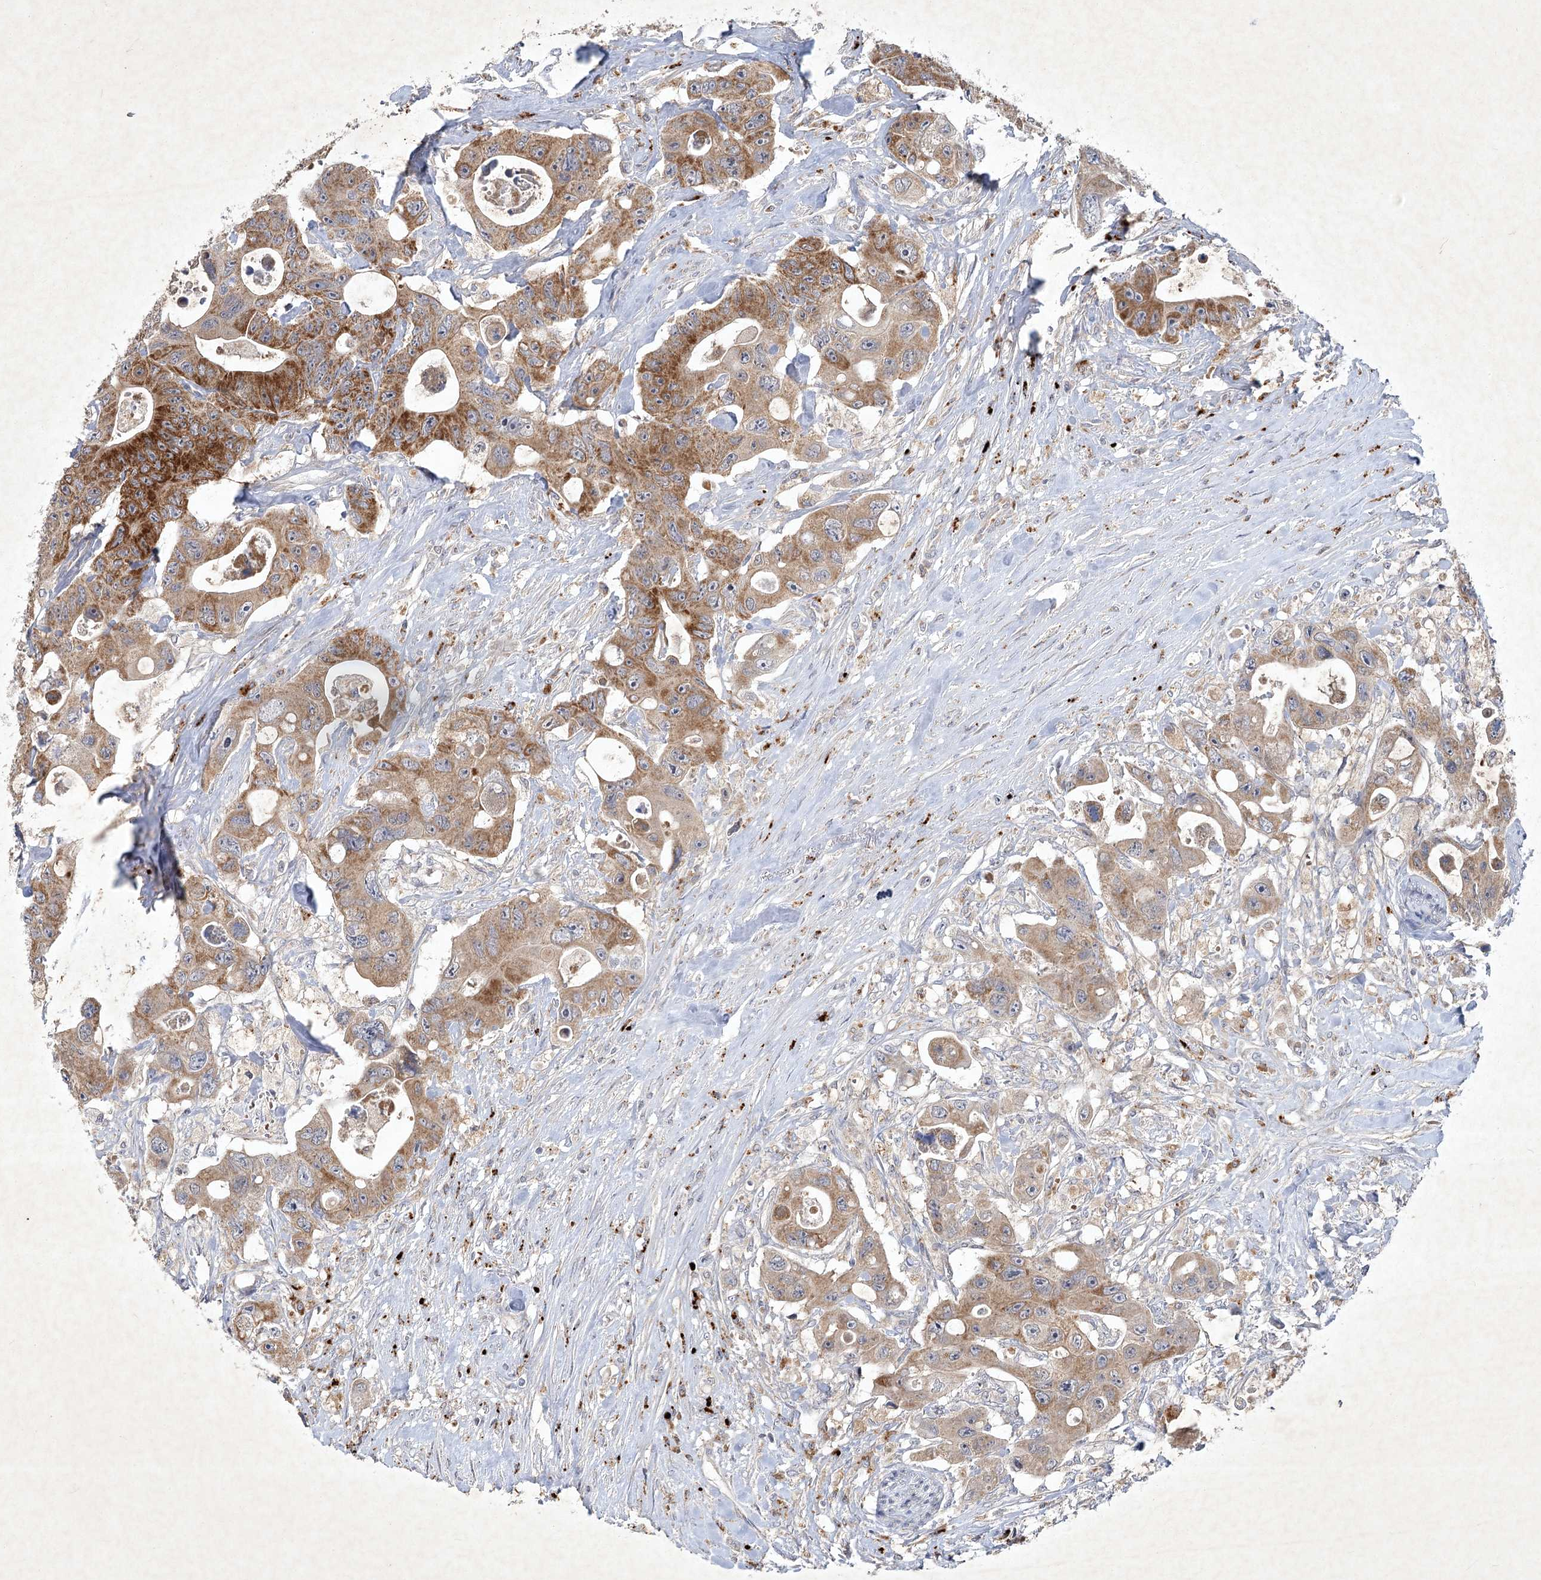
{"staining": {"intensity": "moderate", "quantity": ">75%", "location": "cytoplasmic/membranous"}, "tissue": "colorectal cancer", "cell_type": "Tumor cells", "image_type": "cancer", "snomed": [{"axis": "morphology", "description": "Adenocarcinoma, NOS"}, {"axis": "topography", "description": "Colon"}], "caption": "Tumor cells reveal medium levels of moderate cytoplasmic/membranous expression in approximately >75% of cells in human adenocarcinoma (colorectal).", "gene": "PYROXD2", "patient": {"sex": "female", "age": 46}}